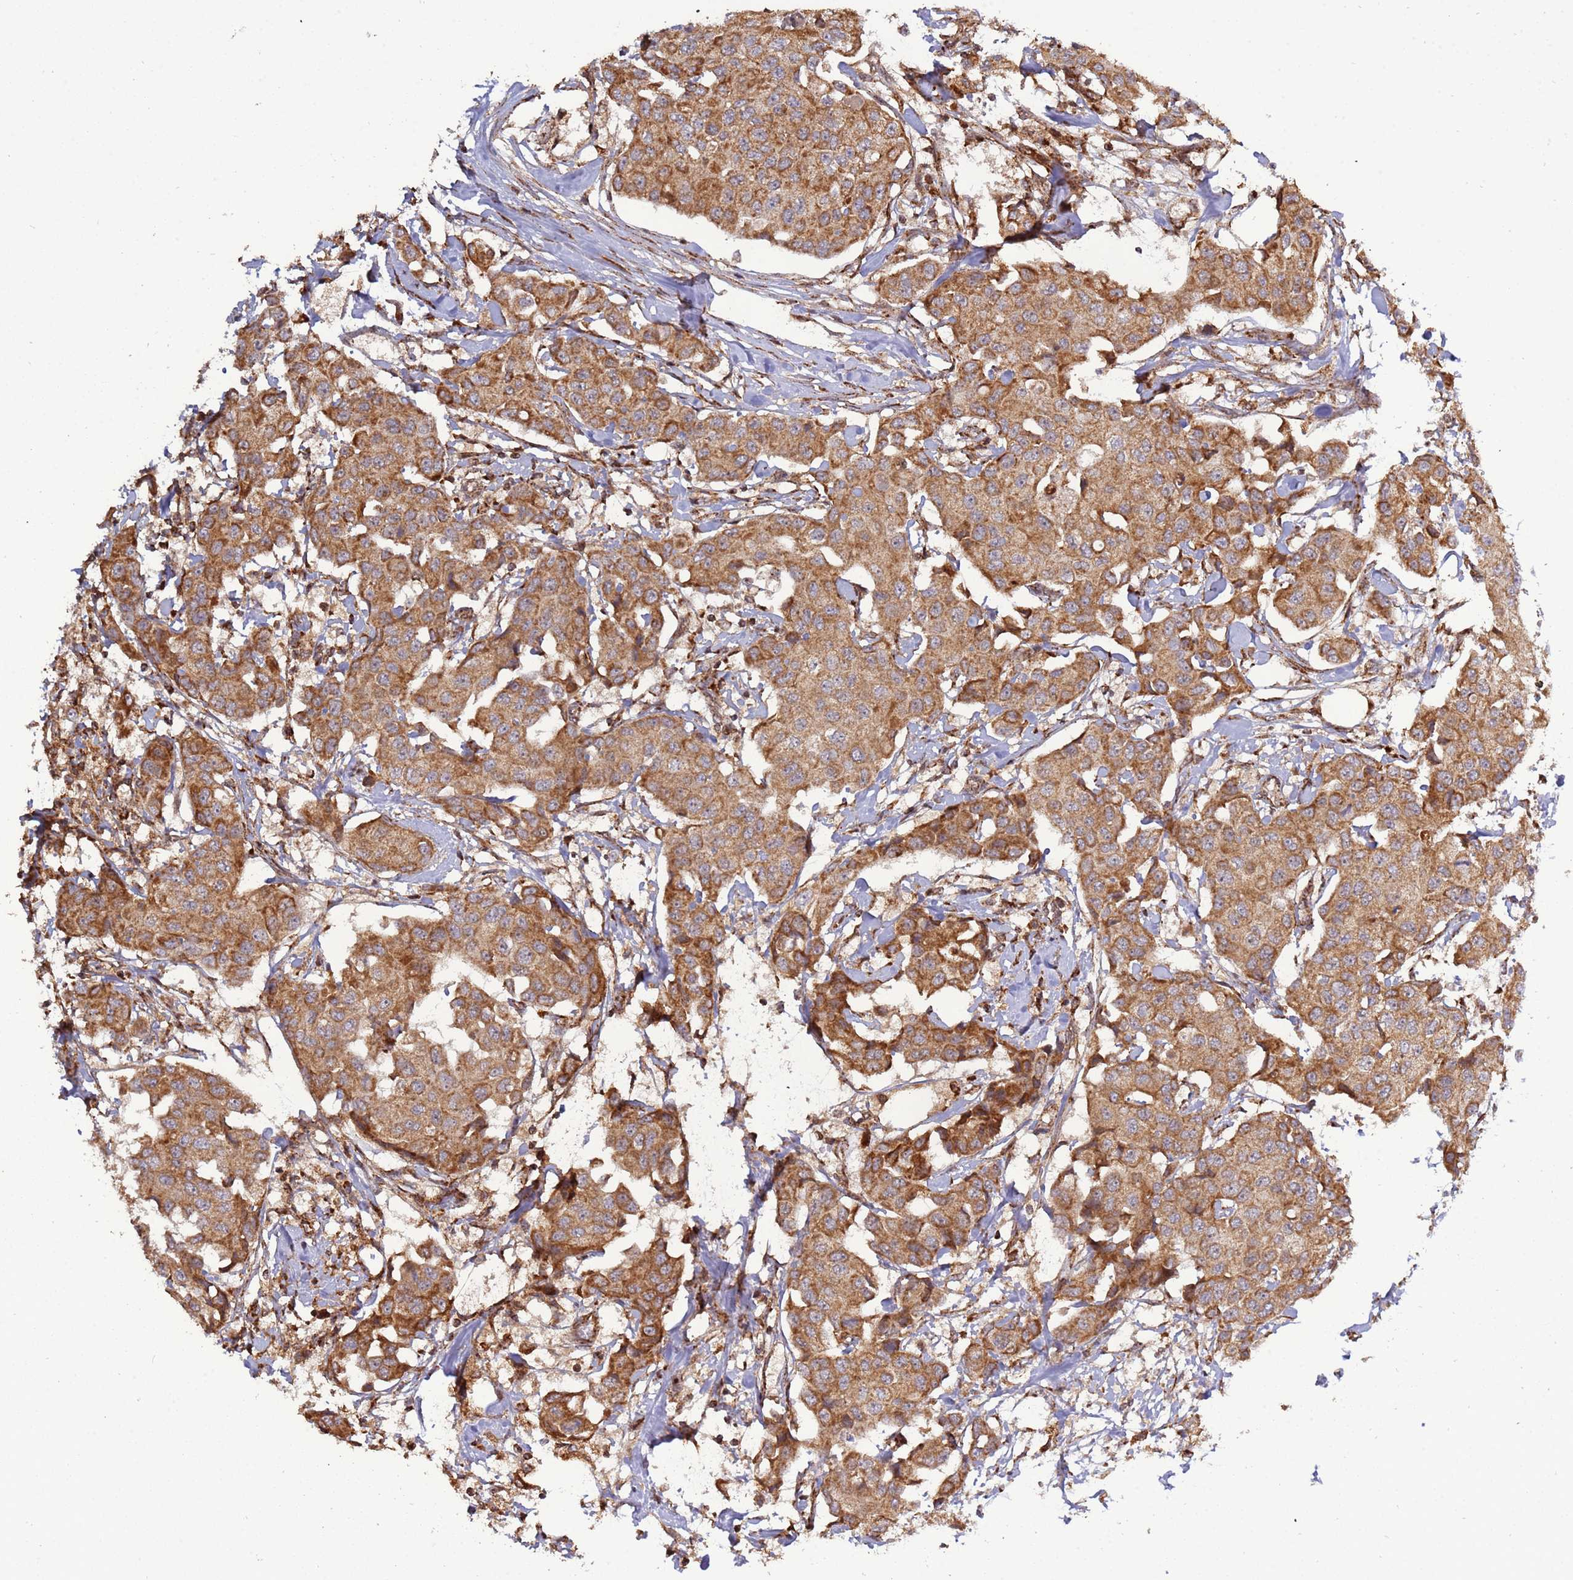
{"staining": {"intensity": "moderate", "quantity": ">75%", "location": "cytoplasmic/membranous"}, "tissue": "breast cancer", "cell_type": "Tumor cells", "image_type": "cancer", "snomed": [{"axis": "morphology", "description": "Duct carcinoma"}, {"axis": "topography", "description": "Breast"}, {"axis": "topography", "description": "Lymph node"}], "caption": "Tumor cells exhibit moderate cytoplasmic/membranous positivity in about >75% of cells in breast cancer.", "gene": "RCOR2", "patient": {"sex": "female", "age": 80}}